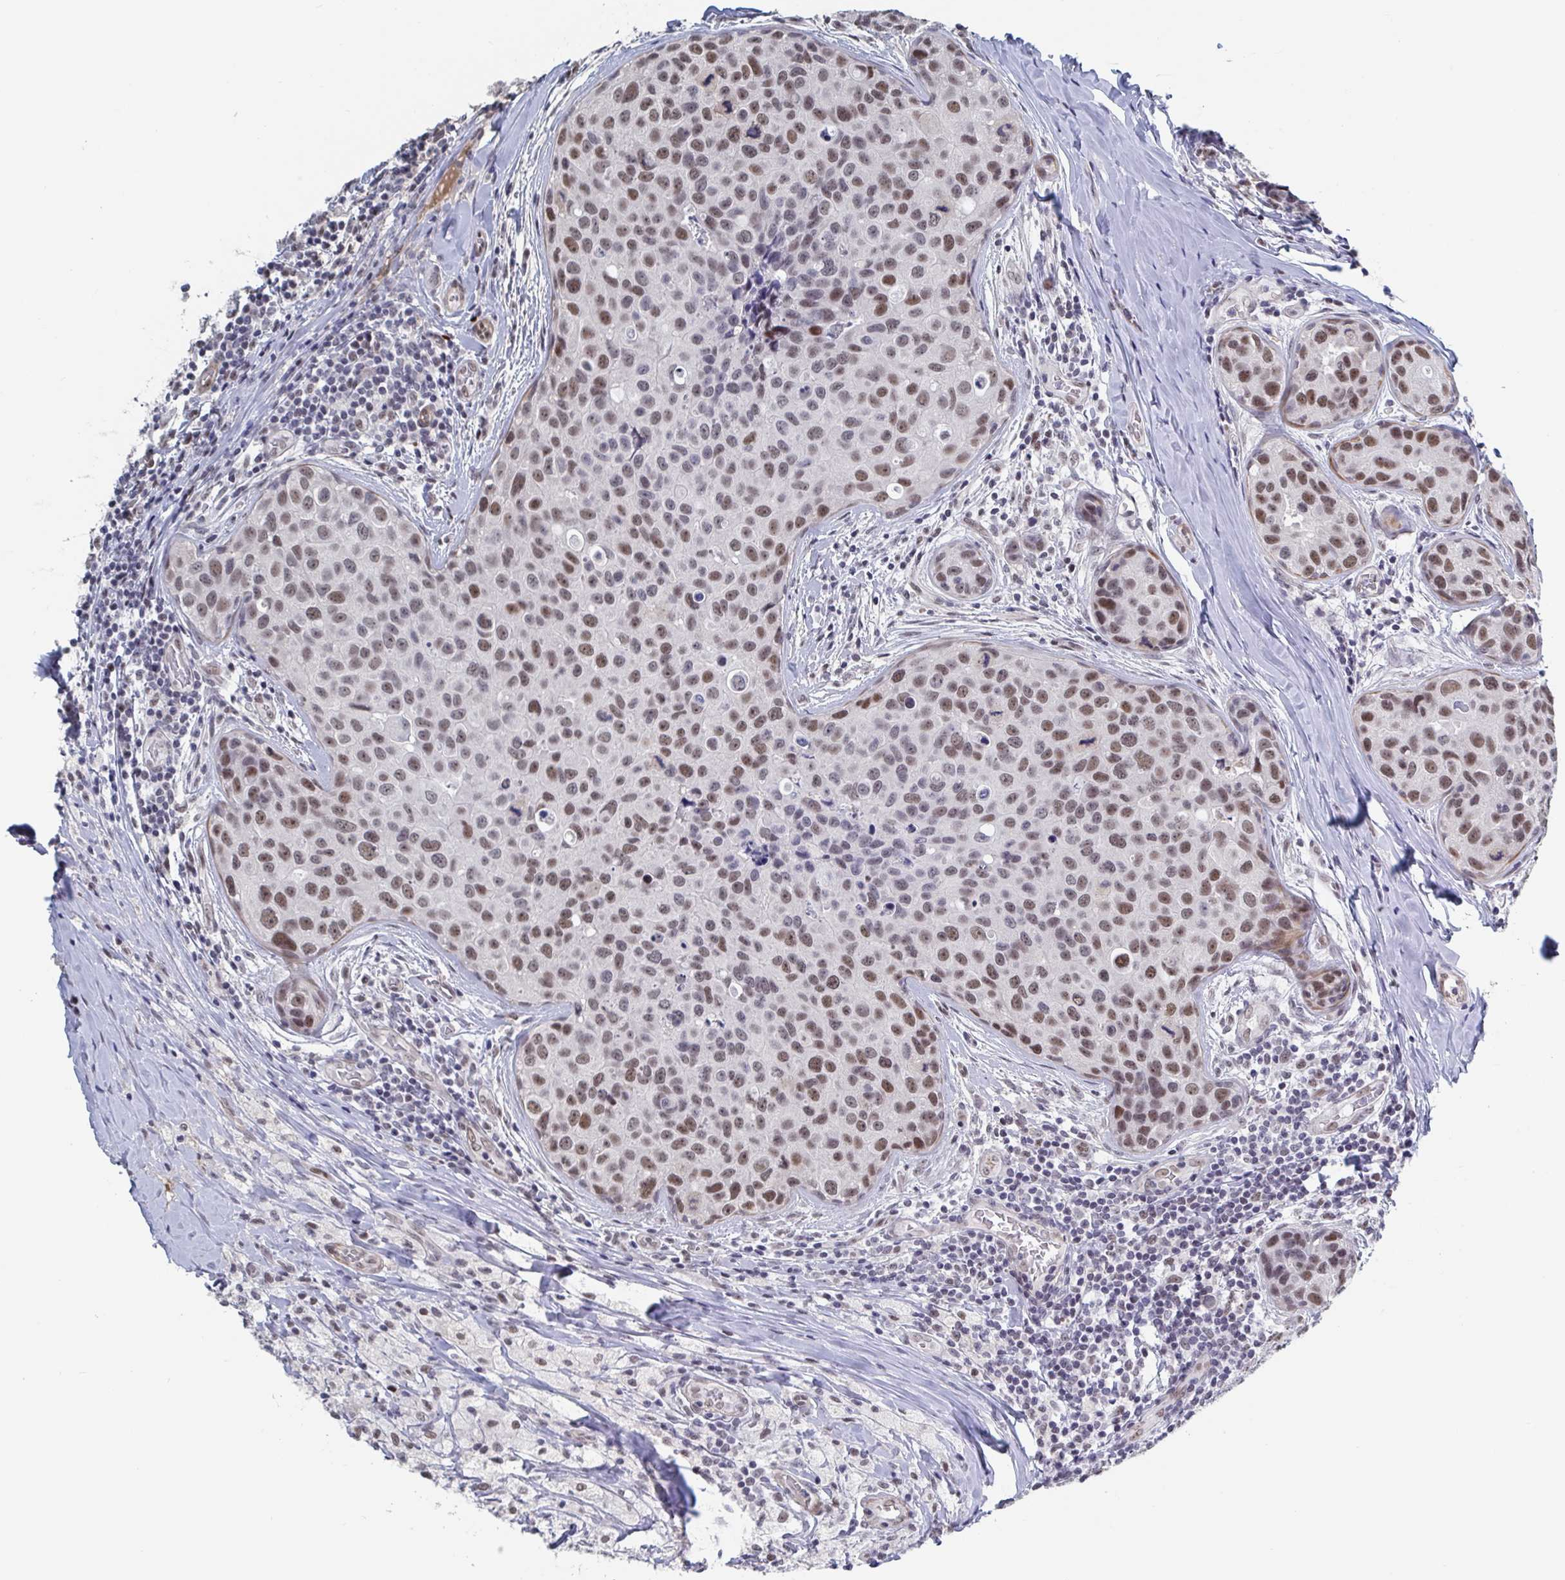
{"staining": {"intensity": "moderate", "quantity": ">75%", "location": "nuclear"}, "tissue": "breast cancer", "cell_type": "Tumor cells", "image_type": "cancer", "snomed": [{"axis": "morphology", "description": "Duct carcinoma"}, {"axis": "topography", "description": "Breast"}], "caption": "Breast infiltrating ductal carcinoma was stained to show a protein in brown. There is medium levels of moderate nuclear expression in about >75% of tumor cells.", "gene": "BCL7B", "patient": {"sex": "female", "age": 24}}